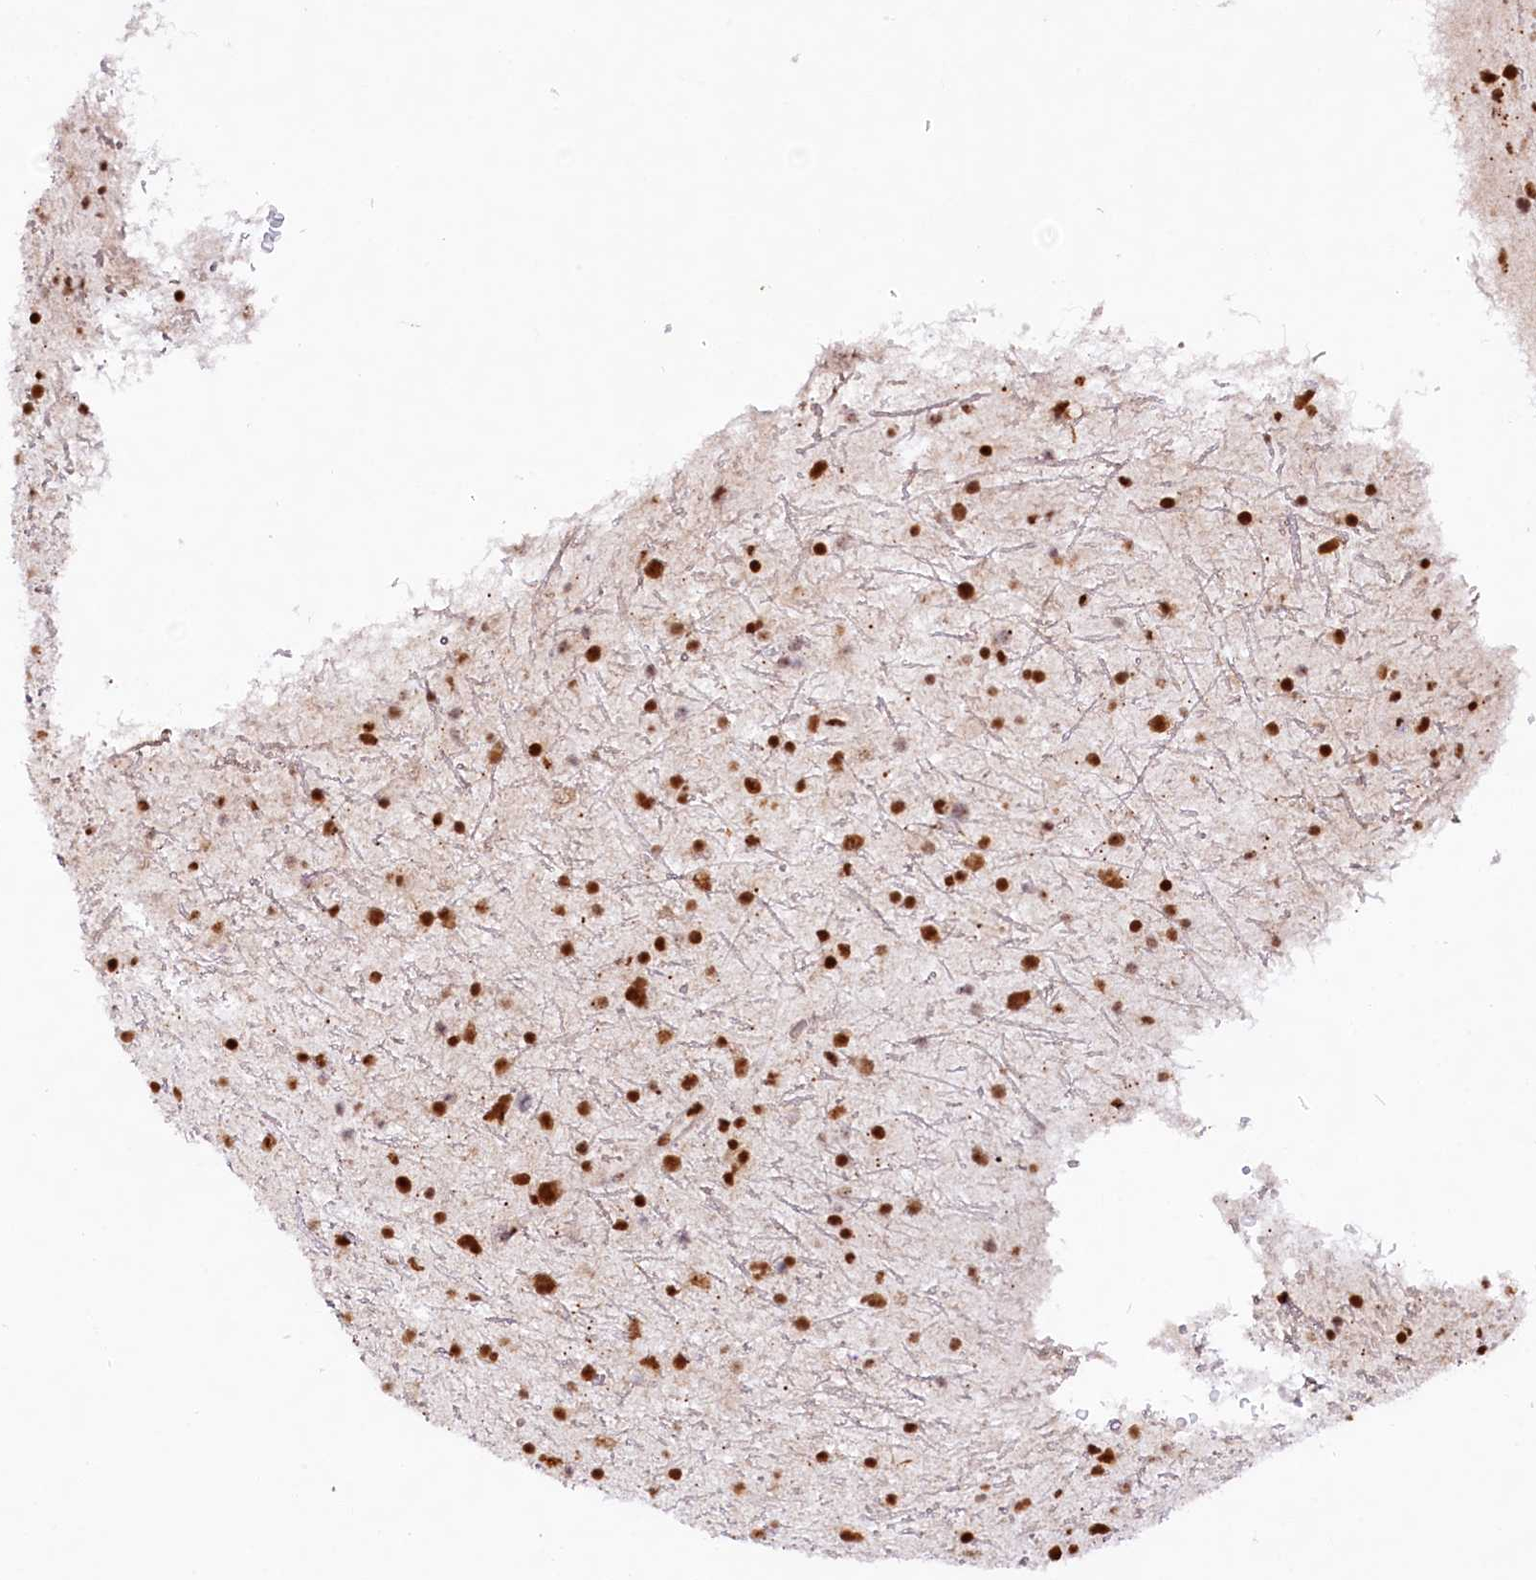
{"staining": {"intensity": "strong", "quantity": ">75%", "location": "nuclear"}, "tissue": "glioma", "cell_type": "Tumor cells", "image_type": "cancer", "snomed": [{"axis": "morphology", "description": "Glioma, malignant, Low grade"}, {"axis": "topography", "description": "Cerebral cortex"}], "caption": "An immunohistochemistry (IHC) histopathology image of tumor tissue is shown. Protein staining in brown labels strong nuclear positivity in malignant glioma (low-grade) within tumor cells. The staining was performed using DAB (3,3'-diaminobenzidine), with brown indicating positive protein expression. Nuclei are stained blue with hematoxylin.", "gene": "HIRA", "patient": {"sex": "female", "age": 39}}